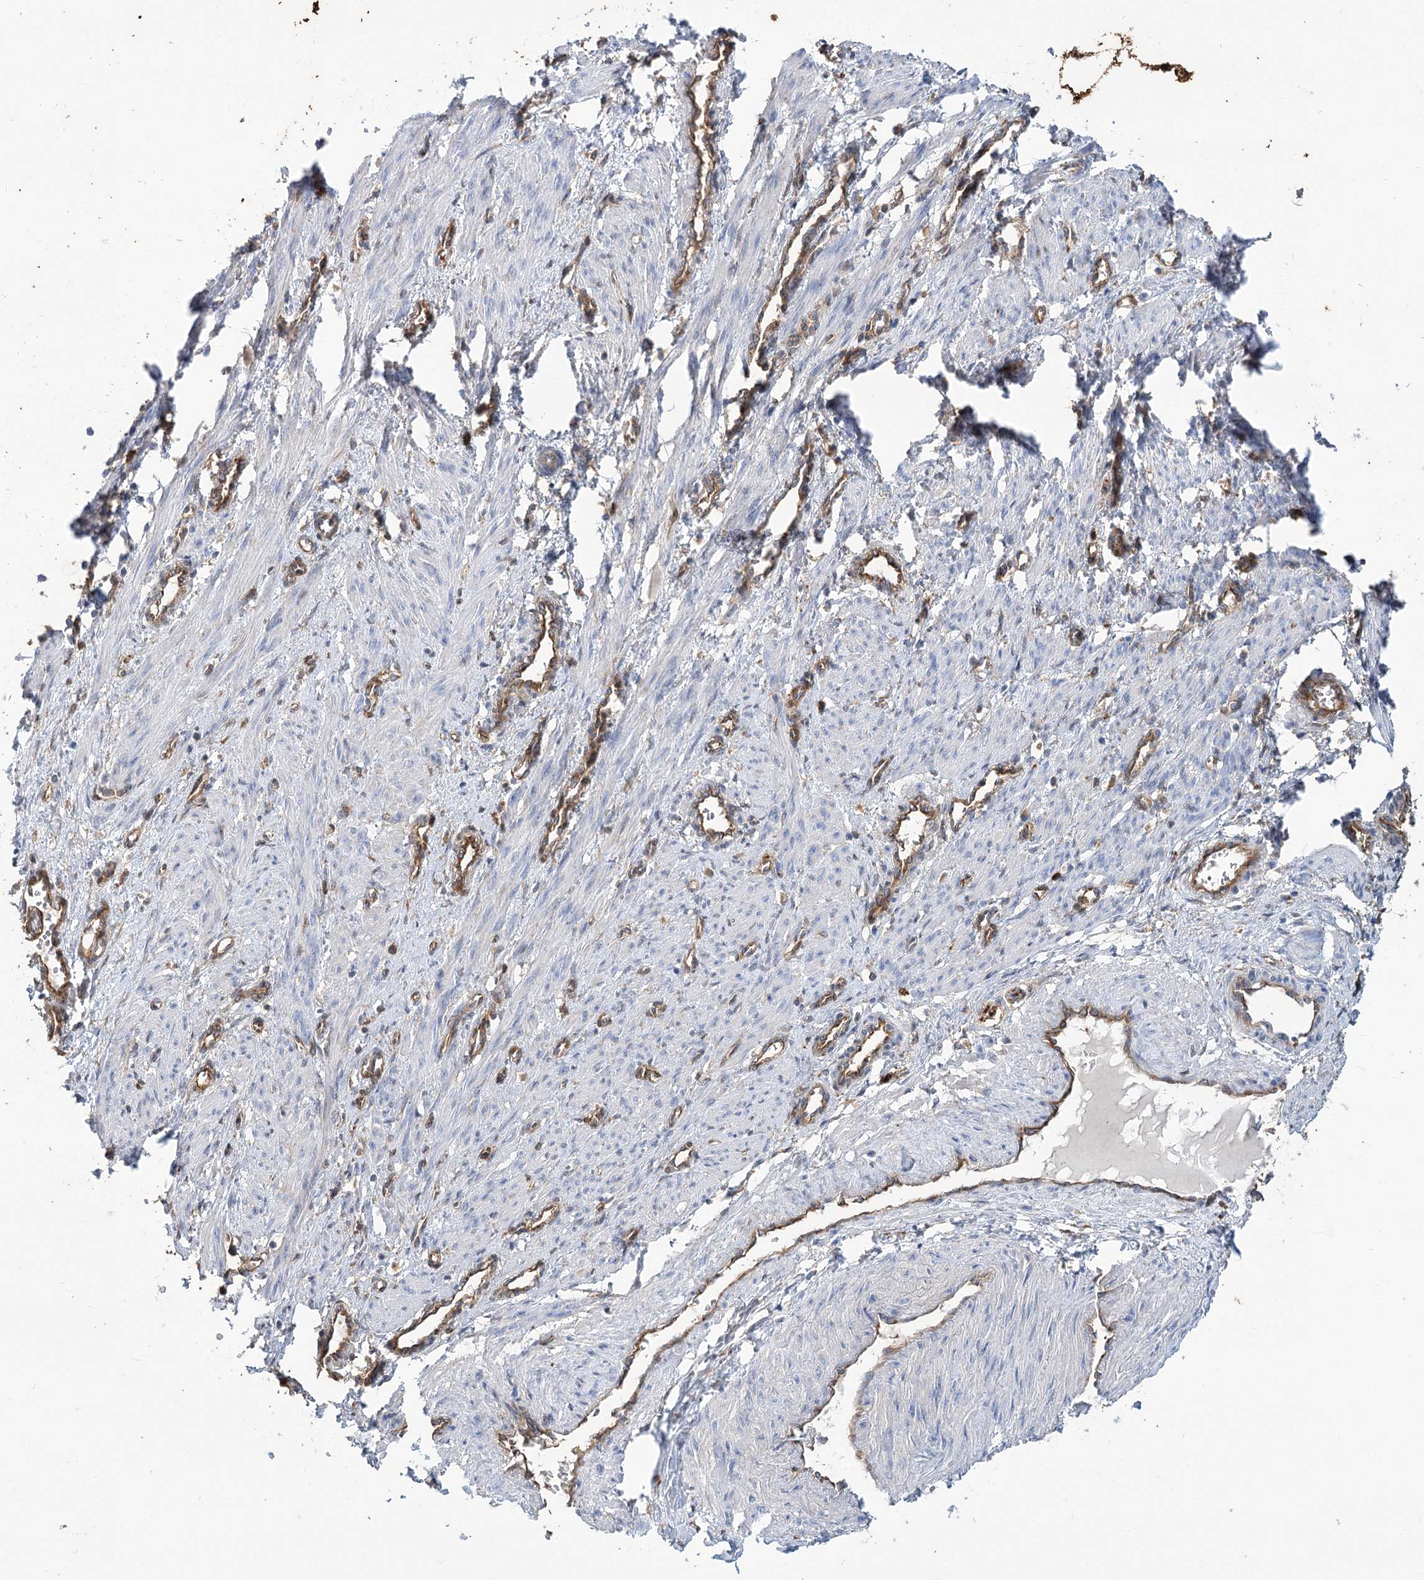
{"staining": {"intensity": "negative", "quantity": "none", "location": "none"}, "tissue": "smooth muscle", "cell_type": "Smooth muscle cells", "image_type": "normal", "snomed": [{"axis": "morphology", "description": "Normal tissue, NOS"}, {"axis": "topography", "description": "Endometrium"}], "caption": "This is an immunohistochemistry photomicrograph of normal smooth muscle. There is no staining in smooth muscle cells.", "gene": "GUSB", "patient": {"sex": "female", "age": 33}}